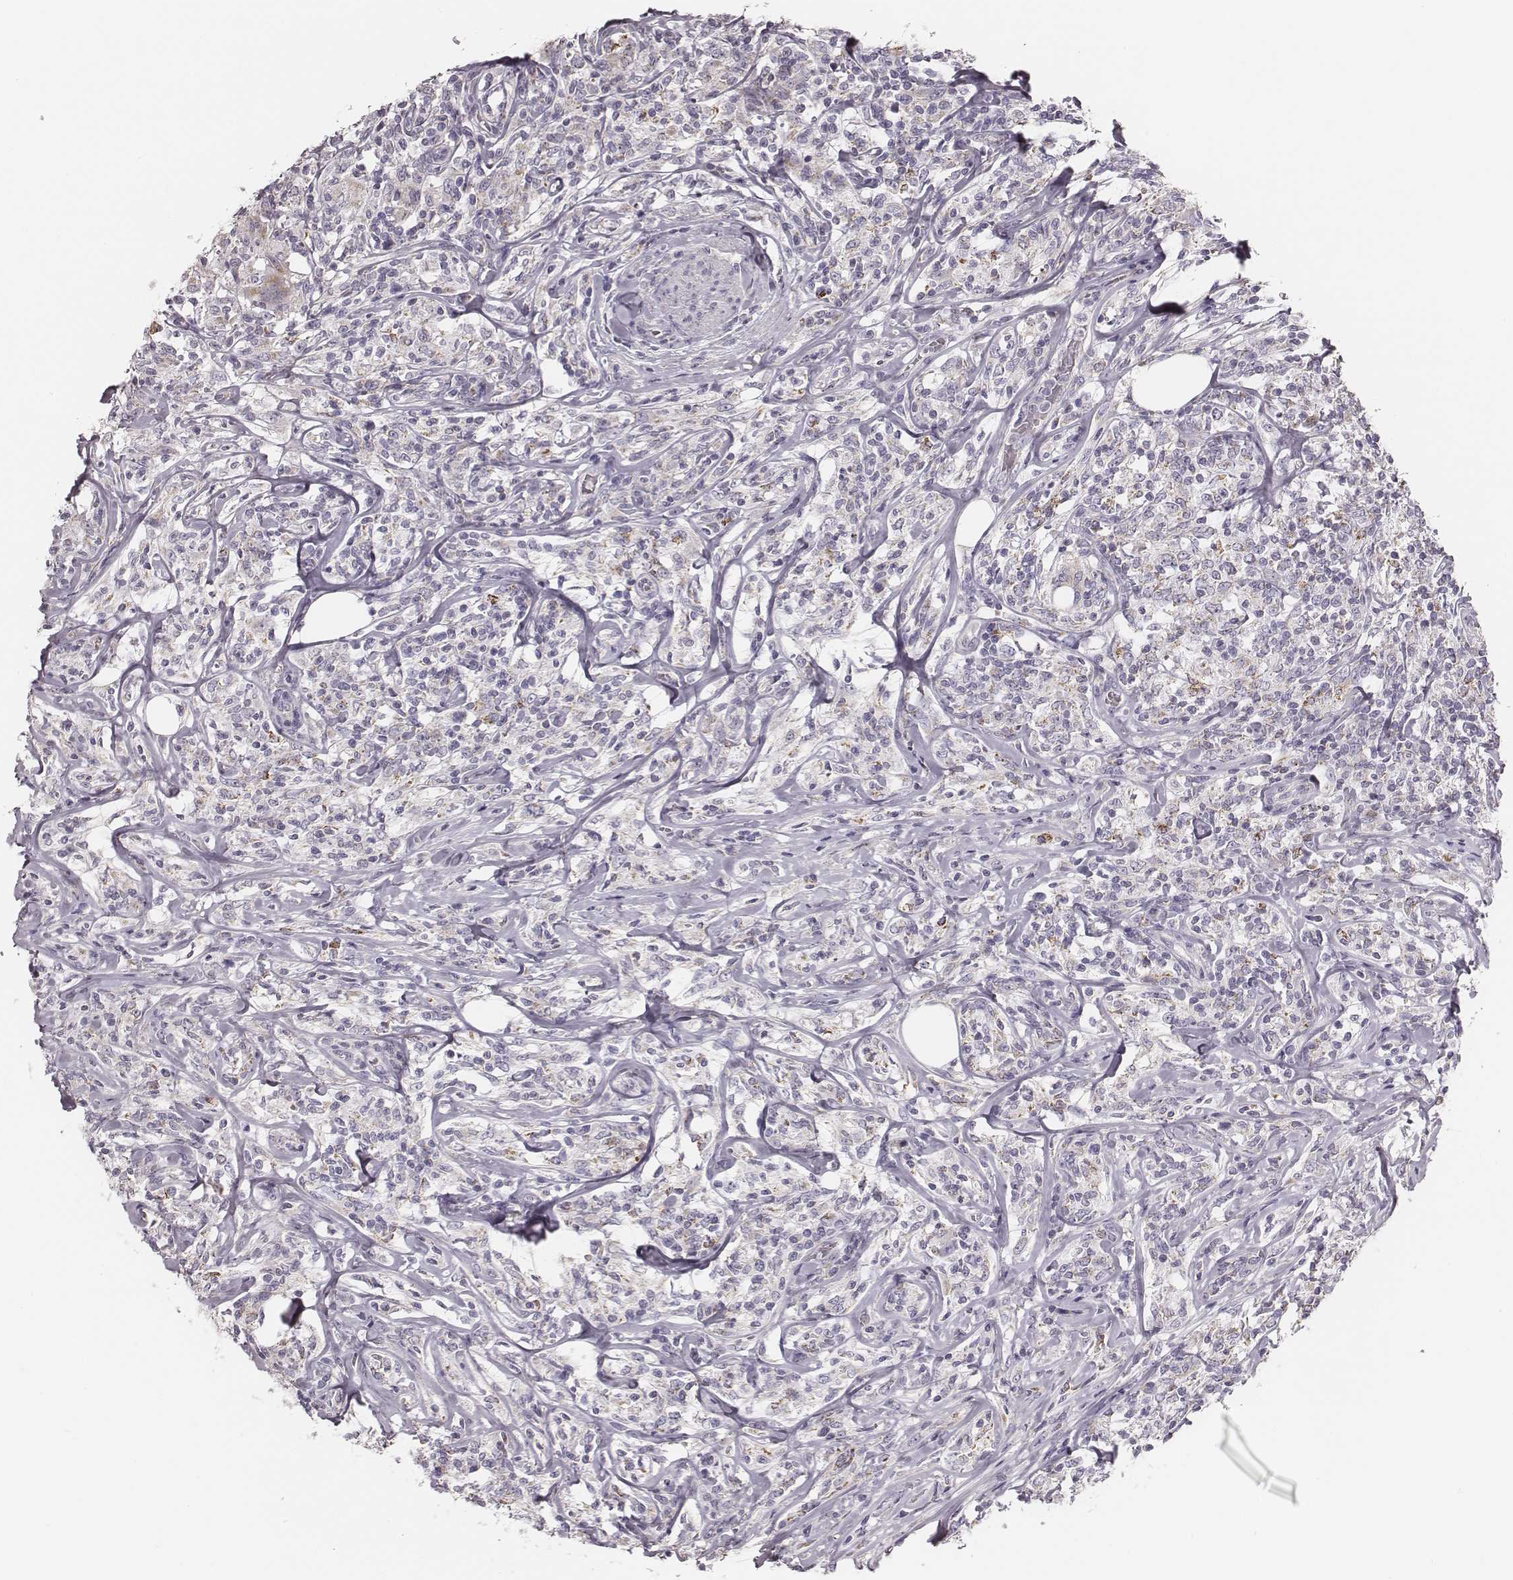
{"staining": {"intensity": "negative", "quantity": "none", "location": "none"}, "tissue": "lymphoma", "cell_type": "Tumor cells", "image_type": "cancer", "snomed": [{"axis": "morphology", "description": "Malignant lymphoma, non-Hodgkin's type, High grade"}, {"axis": "topography", "description": "Lymph node"}], "caption": "The micrograph reveals no significant staining in tumor cells of lymphoma.", "gene": "UBL4B", "patient": {"sex": "female", "age": 84}}